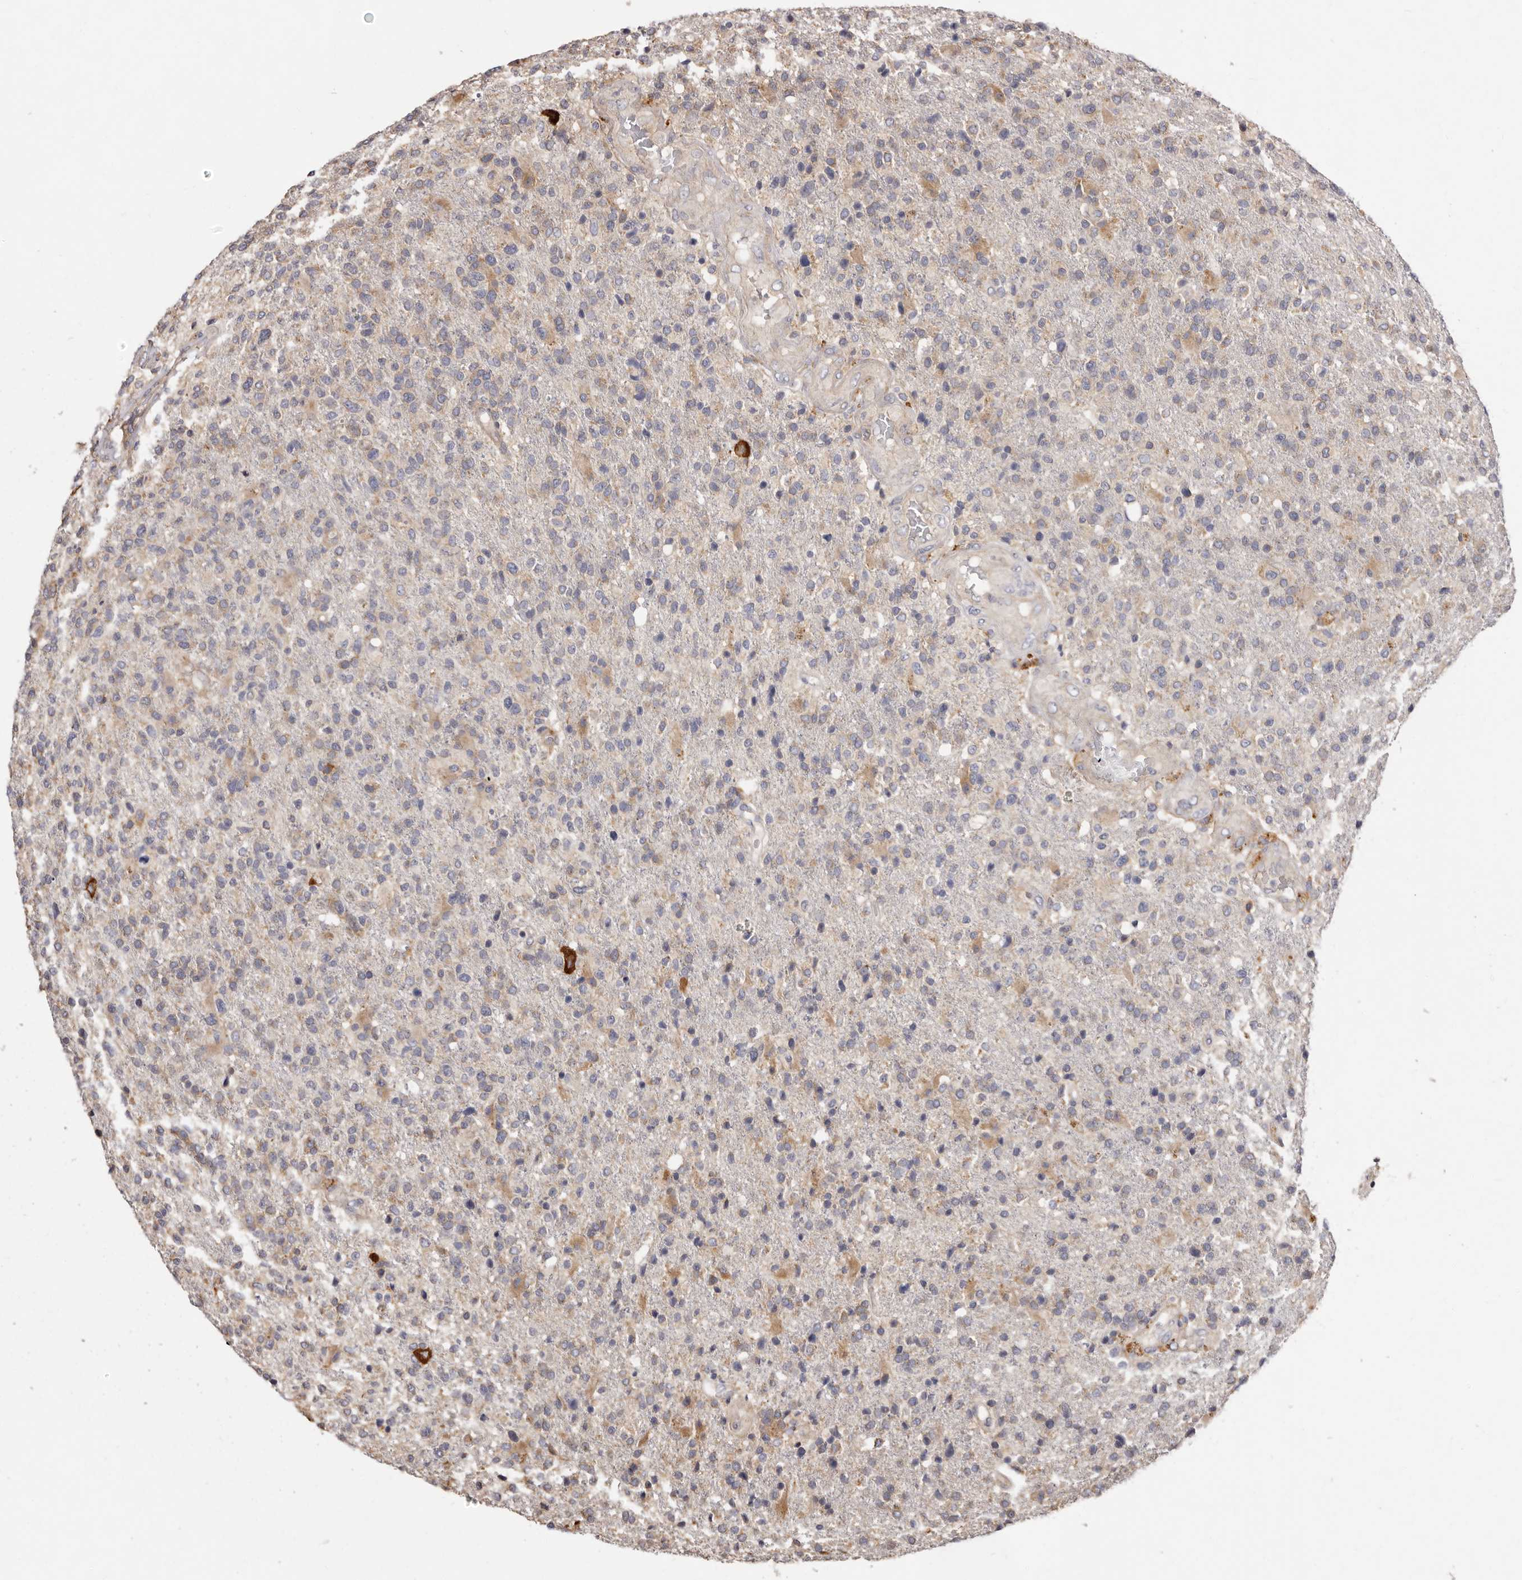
{"staining": {"intensity": "weak", "quantity": "25%-75%", "location": "cytoplasmic/membranous"}, "tissue": "glioma", "cell_type": "Tumor cells", "image_type": "cancer", "snomed": [{"axis": "morphology", "description": "Glioma, malignant, High grade"}, {"axis": "topography", "description": "Brain"}], "caption": "Weak cytoplasmic/membranous expression is appreciated in about 25%-75% of tumor cells in malignant glioma (high-grade). The staining is performed using DAB (3,3'-diaminobenzidine) brown chromogen to label protein expression. The nuclei are counter-stained blue using hematoxylin.", "gene": "FAM167B", "patient": {"sex": "male", "age": 72}}